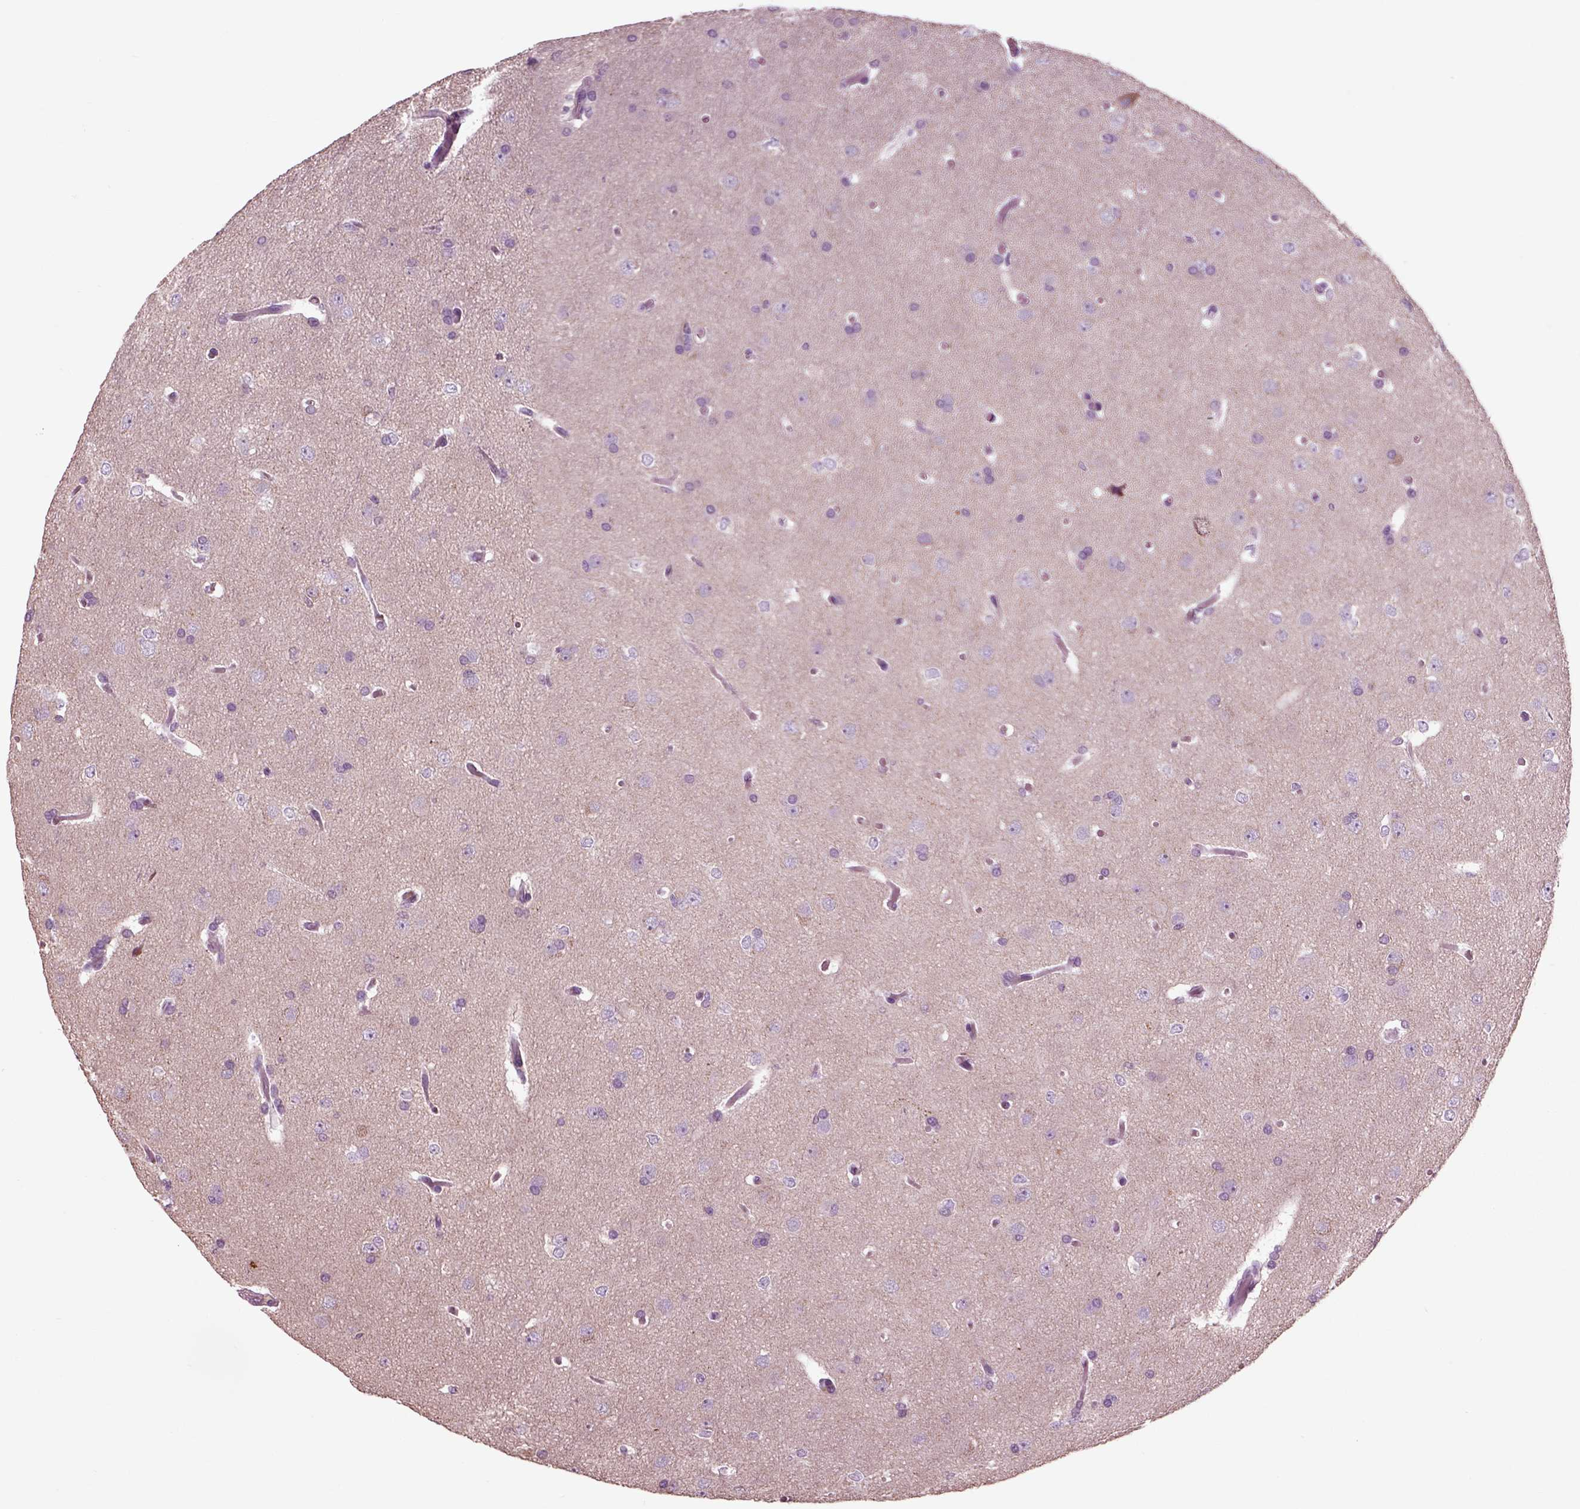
{"staining": {"intensity": "negative", "quantity": "none", "location": "none"}, "tissue": "glioma", "cell_type": "Tumor cells", "image_type": "cancer", "snomed": [{"axis": "morphology", "description": "Glioma, malignant, Low grade"}, {"axis": "topography", "description": "Brain"}], "caption": "Immunohistochemistry image of neoplastic tissue: human malignant glioma (low-grade) stained with DAB (3,3'-diaminobenzidine) displays no significant protein staining in tumor cells.", "gene": "CHGB", "patient": {"sex": "female", "age": 32}}